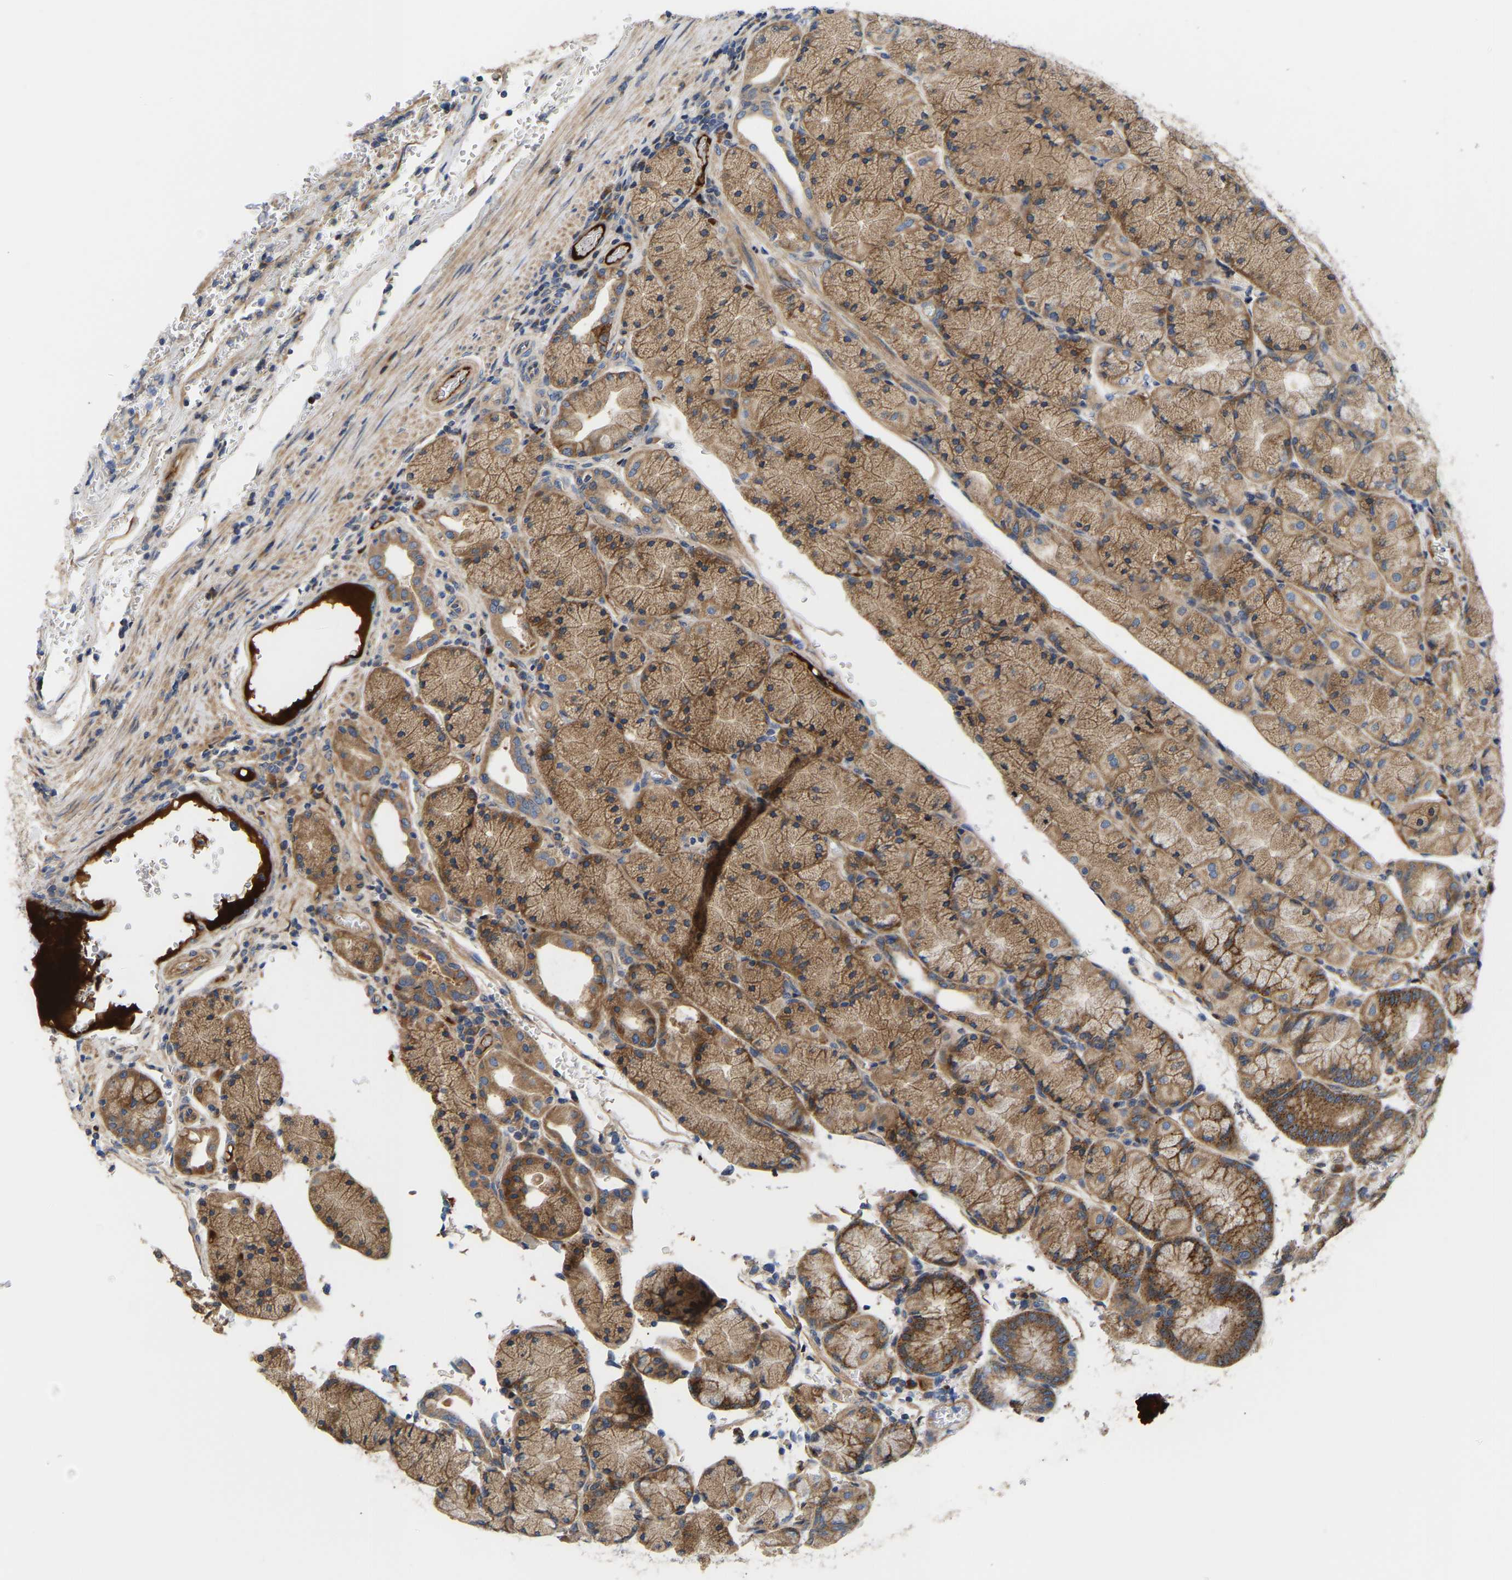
{"staining": {"intensity": "moderate", "quantity": ">75%", "location": "cytoplasmic/membranous"}, "tissue": "stomach", "cell_type": "Glandular cells", "image_type": "normal", "snomed": [{"axis": "morphology", "description": "Normal tissue, NOS"}, {"axis": "morphology", "description": "Carcinoid, malignant, NOS"}, {"axis": "topography", "description": "Stomach, upper"}], "caption": "A brown stain highlights moderate cytoplasmic/membranous positivity of a protein in glandular cells of benign human stomach. (IHC, brightfield microscopy, high magnification).", "gene": "AIMP2", "patient": {"sex": "male", "age": 39}}